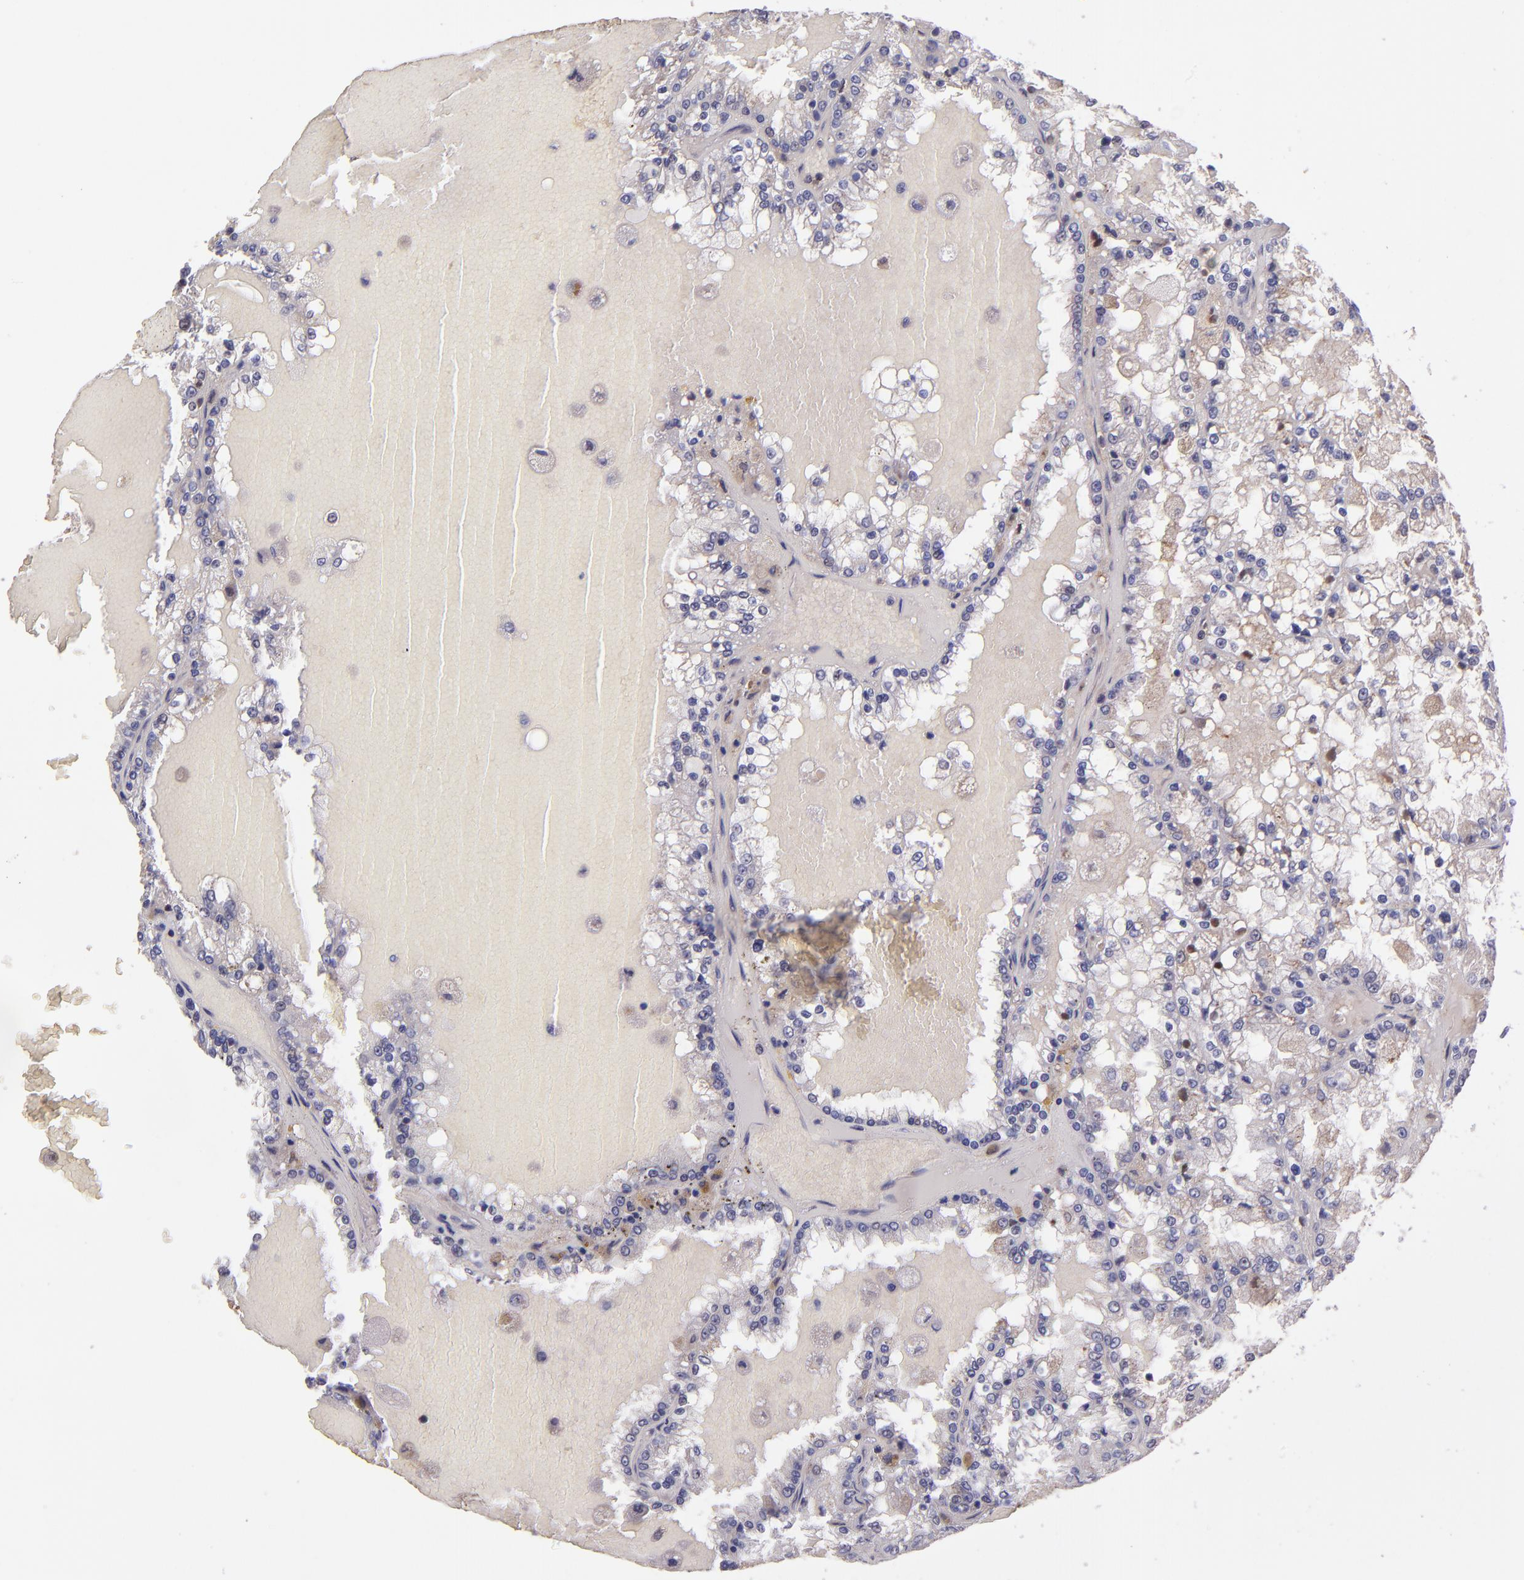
{"staining": {"intensity": "moderate", "quantity": "<25%", "location": "cytoplasmic/membranous"}, "tissue": "renal cancer", "cell_type": "Tumor cells", "image_type": "cancer", "snomed": [{"axis": "morphology", "description": "Adenocarcinoma, NOS"}, {"axis": "topography", "description": "Kidney"}], "caption": "Renal cancer tissue shows moderate cytoplasmic/membranous positivity in about <25% of tumor cells (DAB (3,3'-diaminobenzidine) IHC with brightfield microscopy, high magnification).", "gene": "USP51", "patient": {"sex": "female", "age": 56}}